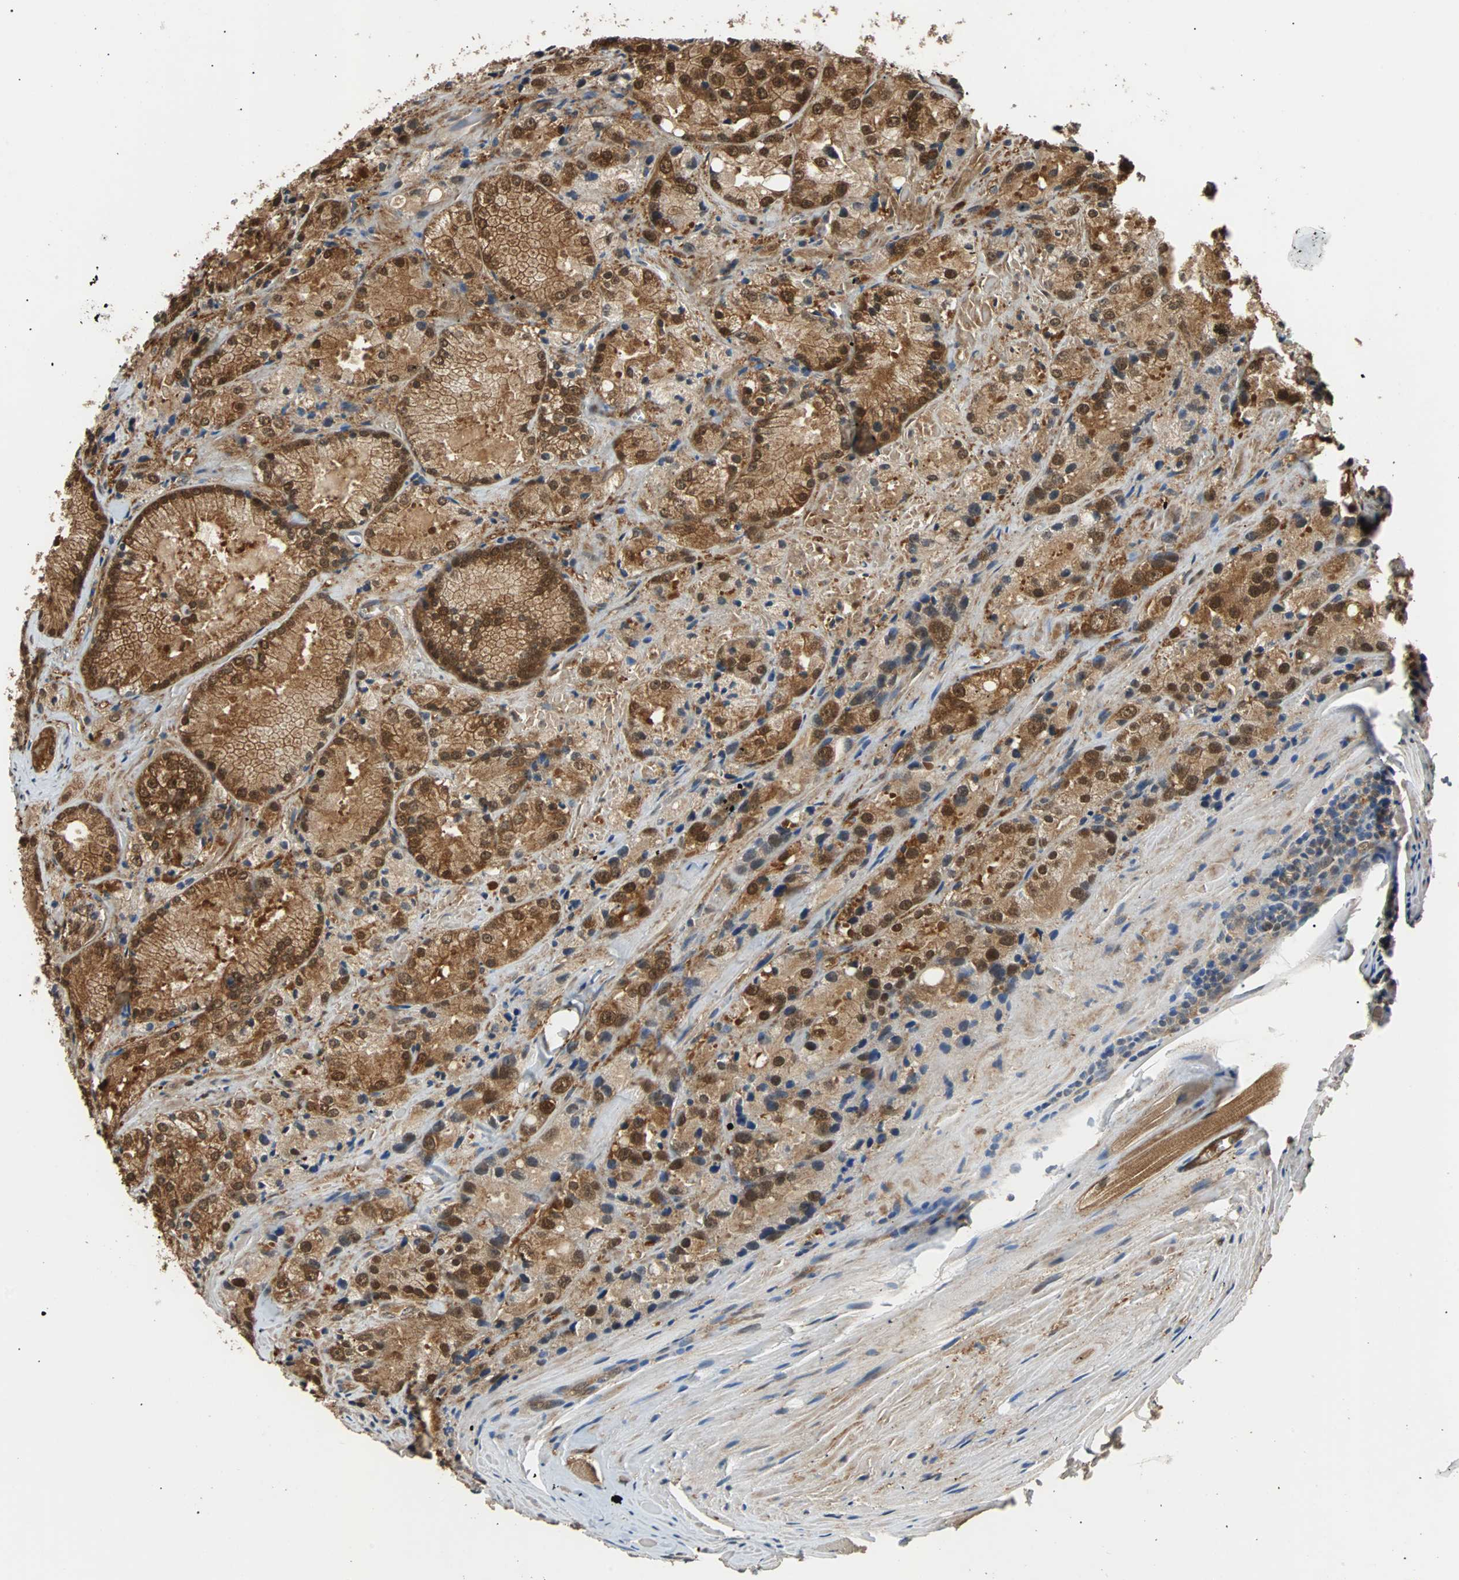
{"staining": {"intensity": "strong", "quantity": ">75%", "location": "cytoplasmic/membranous,nuclear"}, "tissue": "prostate cancer", "cell_type": "Tumor cells", "image_type": "cancer", "snomed": [{"axis": "morphology", "description": "Adenocarcinoma, Low grade"}, {"axis": "topography", "description": "Prostate"}], "caption": "A histopathology image of prostate low-grade adenocarcinoma stained for a protein displays strong cytoplasmic/membranous and nuclear brown staining in tumor cells. The staining is performed using DAB brown chromogen to label protein expression. The nuclei are counter-stained blue using hematoxylin.", "gene": "PRDX6", "patient": {"sex": "male", "age": 64}}